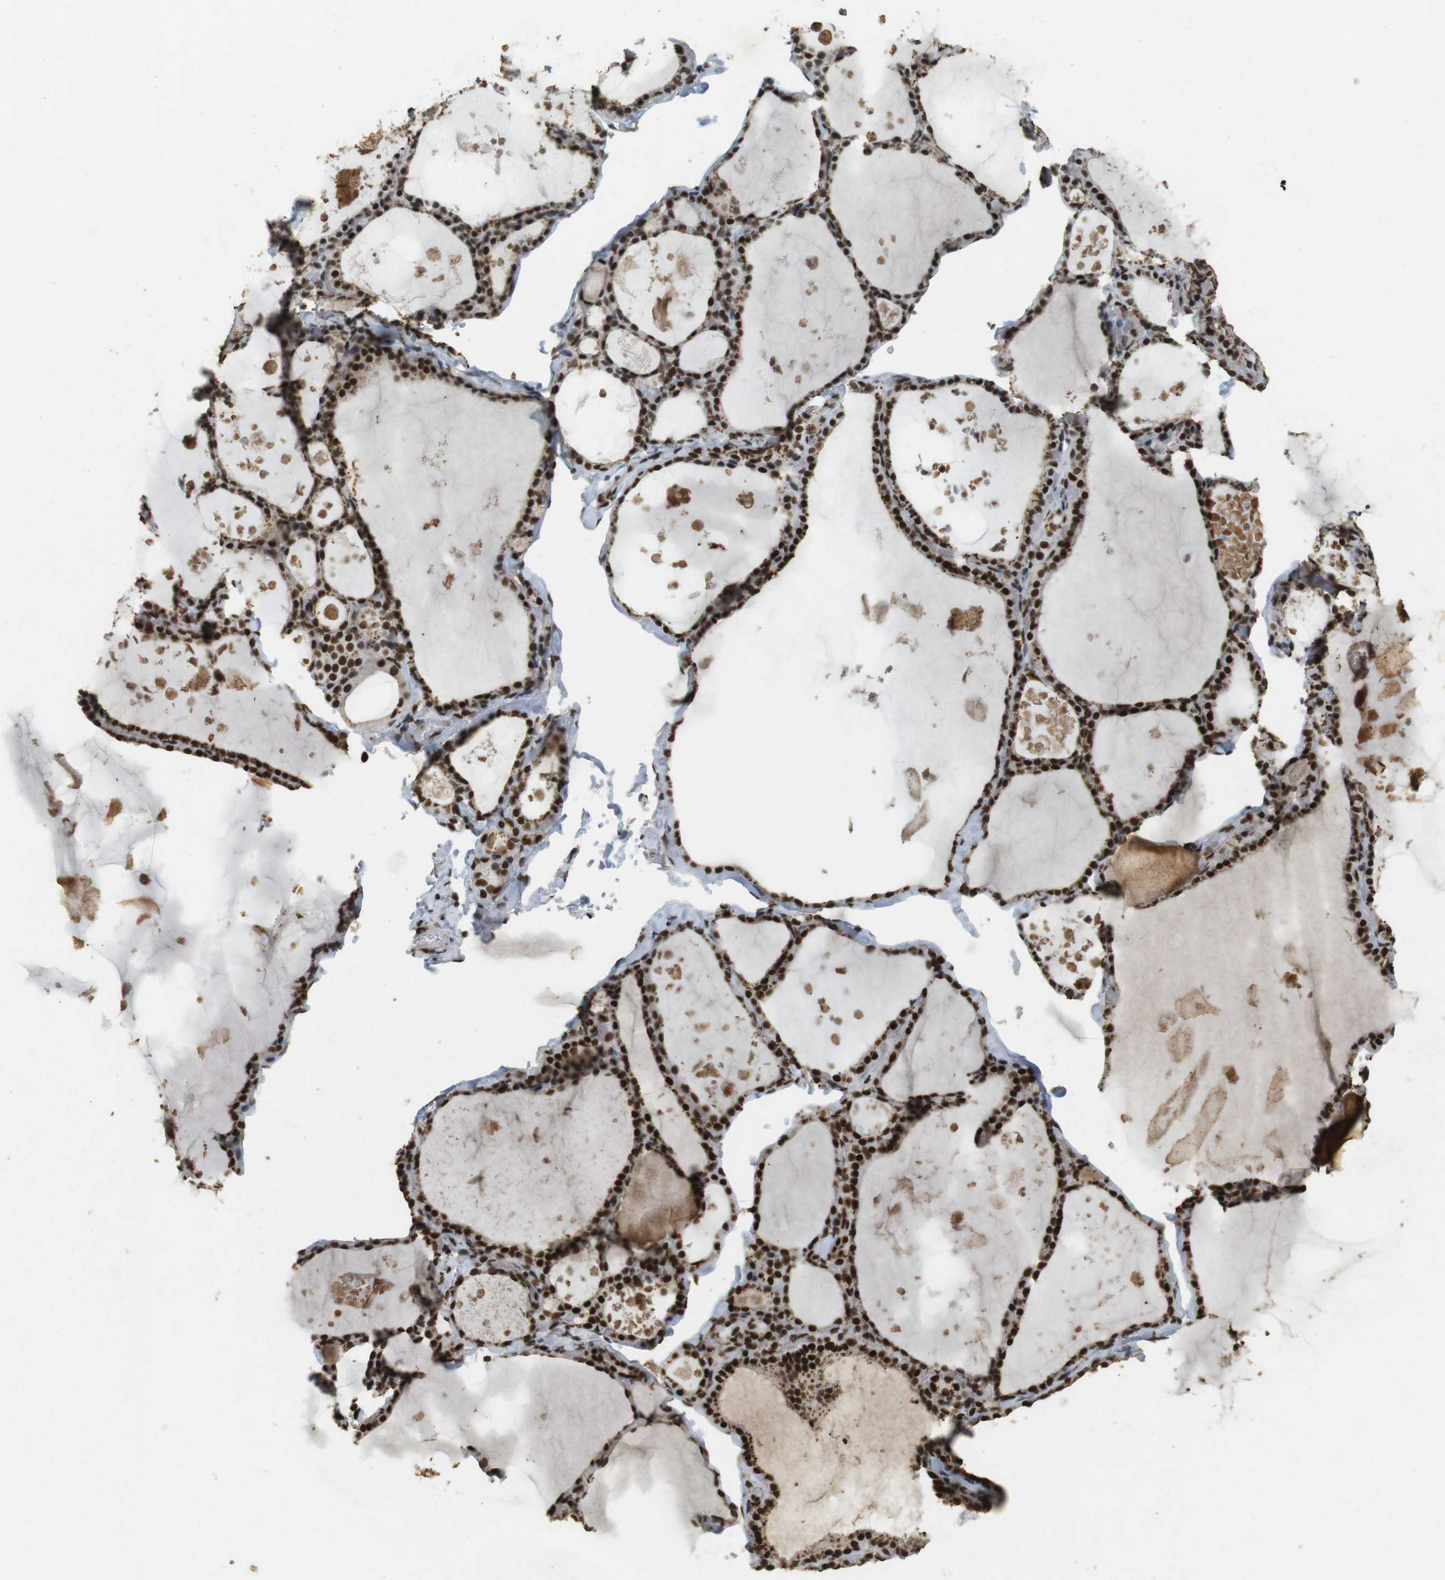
{"staining": {"intensity": "strong", "quantity": ">75%", "location": "cytoplasmic/membranous,nuclear"}, "tissue": "thyroid gland", "cell_type": "Glandular cells", "image_type": "normal", "snomed": [{"axis": "morphology", "description": "Normal tissue, NOS"}, {"axis": "topography", "description": "Thyroid gland"}], "caption": "Thyroid gland stained with a protein marker displays strong staining in glandular cells.", "gene": "GATA4", "patient": {"sex": "male", "age": 56}}